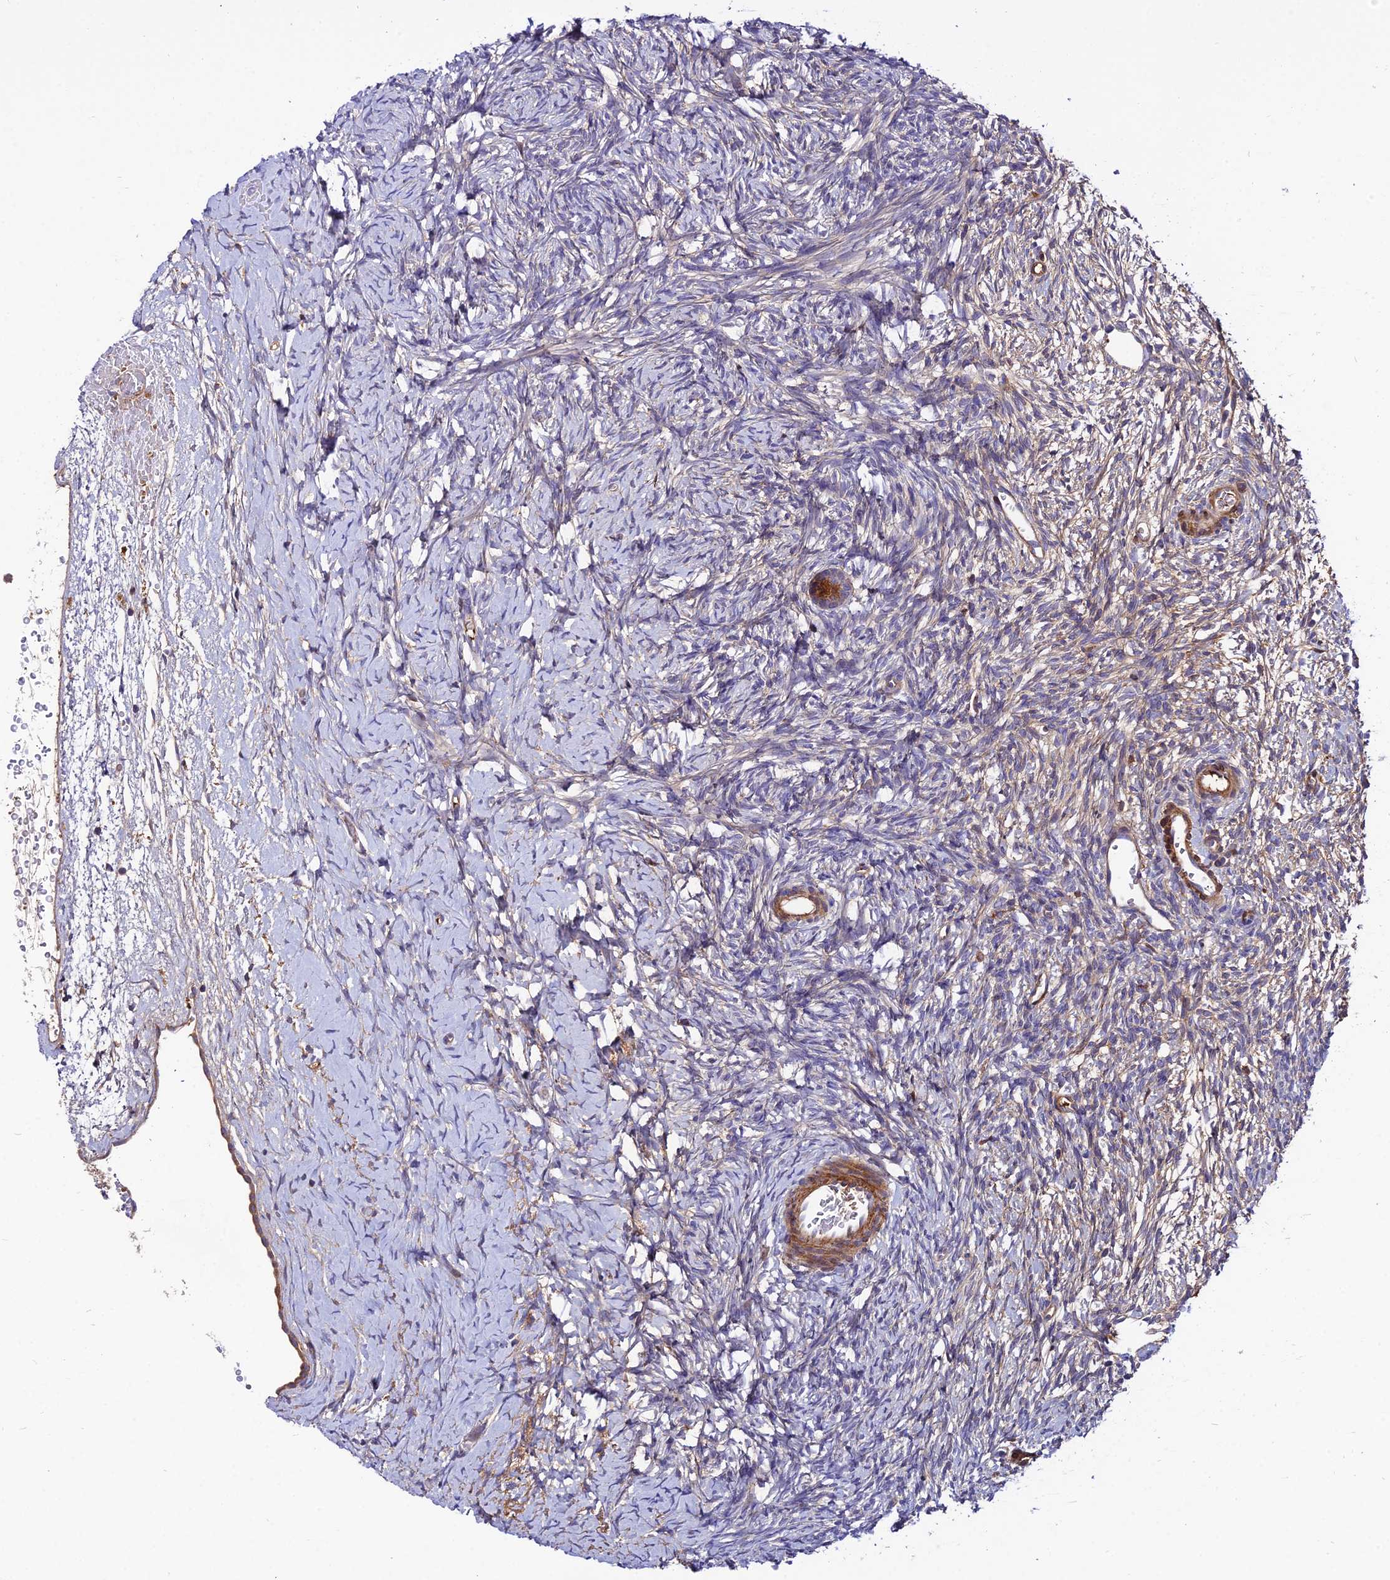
{"staining": {"intensity": "moderate", "quantity": ">75%", "location": "cytoplasmic/membranous"}, "tissue": "ovary", "cell_type": "Follicle cells", "image_type": "normal", "snomed": [{"axis": "morphology", "description": "Normal tissue, NOS"}, {"axis": "topography", "description": "Ovary"}], "caption": "This is a histology image of immunohistochemistry staining of unremarkable ovary, which shows moderate expression in the cytoplasmic/membranous of follicle cells.", "gene": "PYM1", "patient": {"sex": "female", "age": 39}}